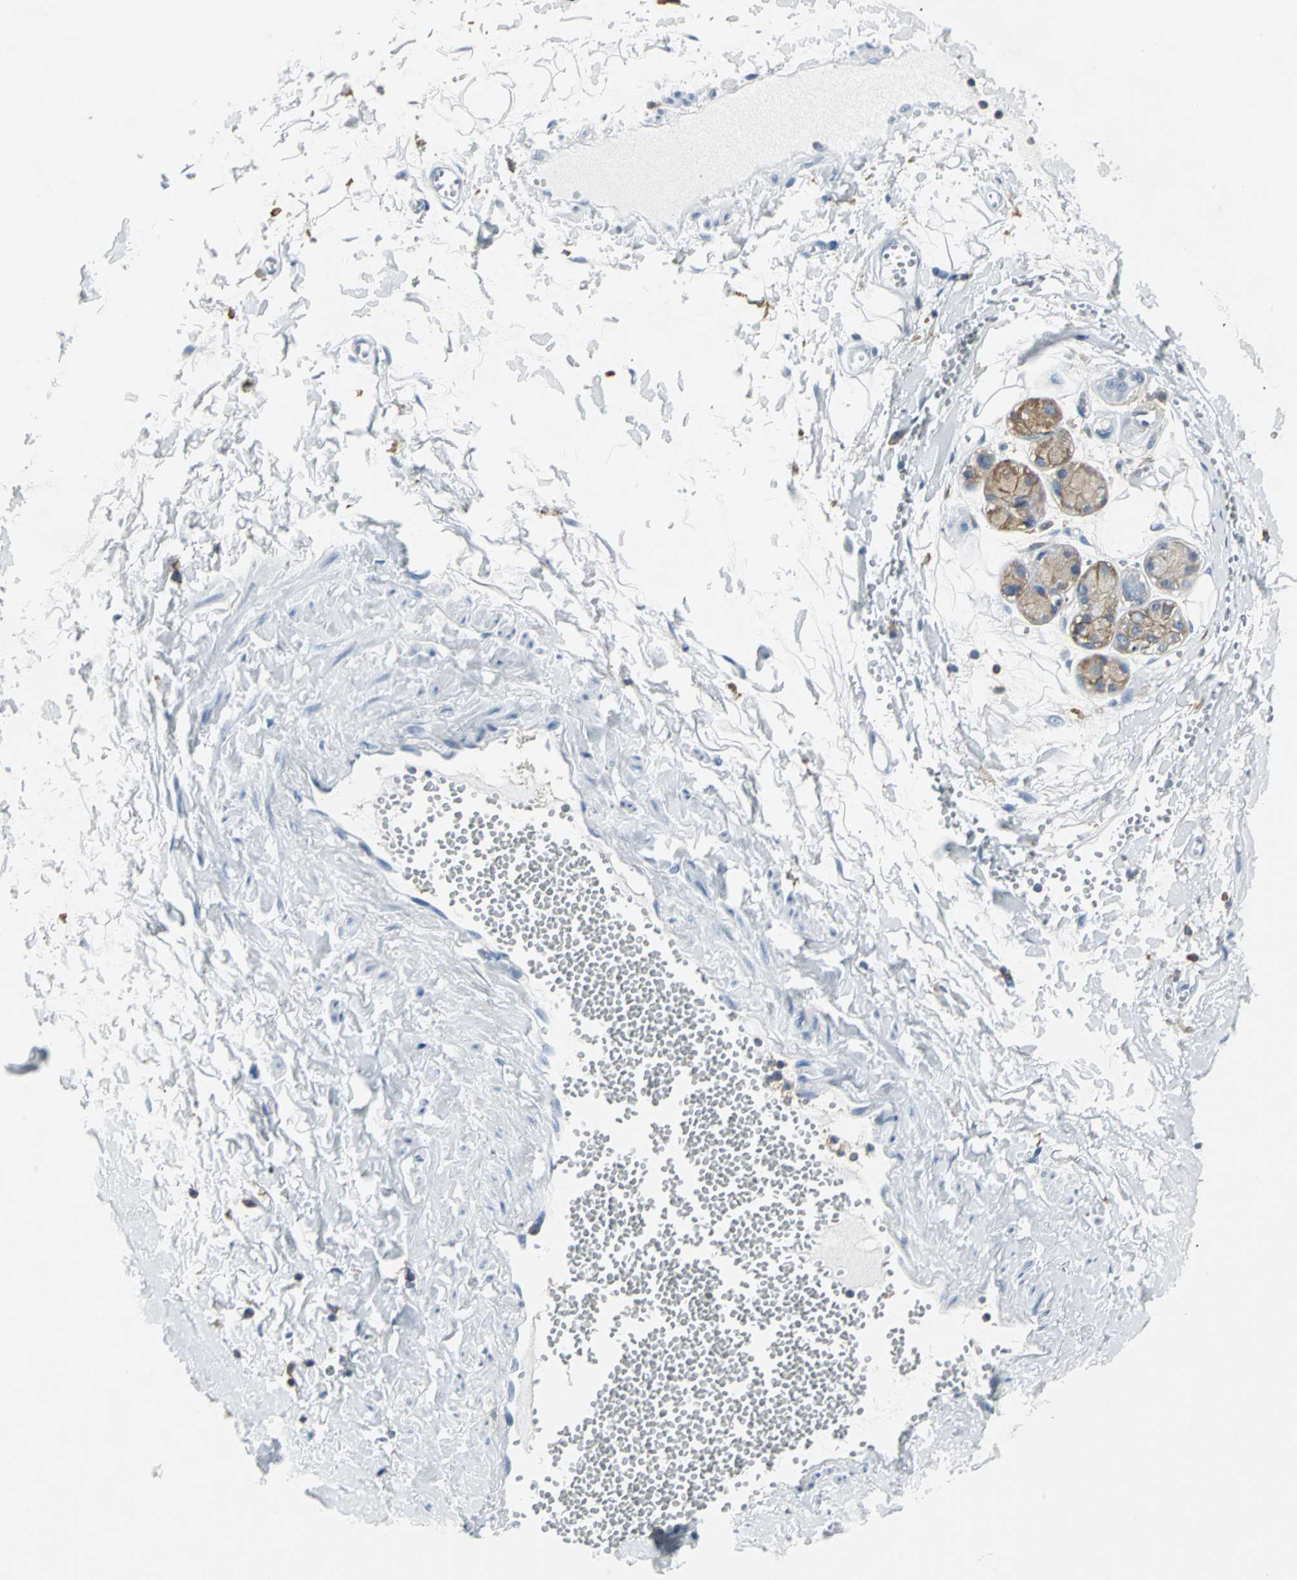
{"staining": {"intensity": "negative", "quantity": "none", "location": "none"}, "tissue": "adipose tissue", "cell_type": "Adipocytes", "image_type": "normal", "snomed": [{"axis": "morphology", "description": "Normal tissue, NOS"}, {"axis": "morphology", "description": "Inflammation, NOS"}, {"axis": "topography", "description": "Salivary gland"}, {"axis": "topography", "description": "Peripheral nerve tissue"}], "caption": "The micrograph demonstrates no staining of adipocytes in normal adipose tissue. (Stains: DAB (3,3'-diaminobenzidine) immunohistochemistry (IHC) with hematoxylin counter stain, Microscopy: brightfield microscopy at high magnification).", "gene": "IQGAP2", "patient": {"sex": "female", "age": 75}}